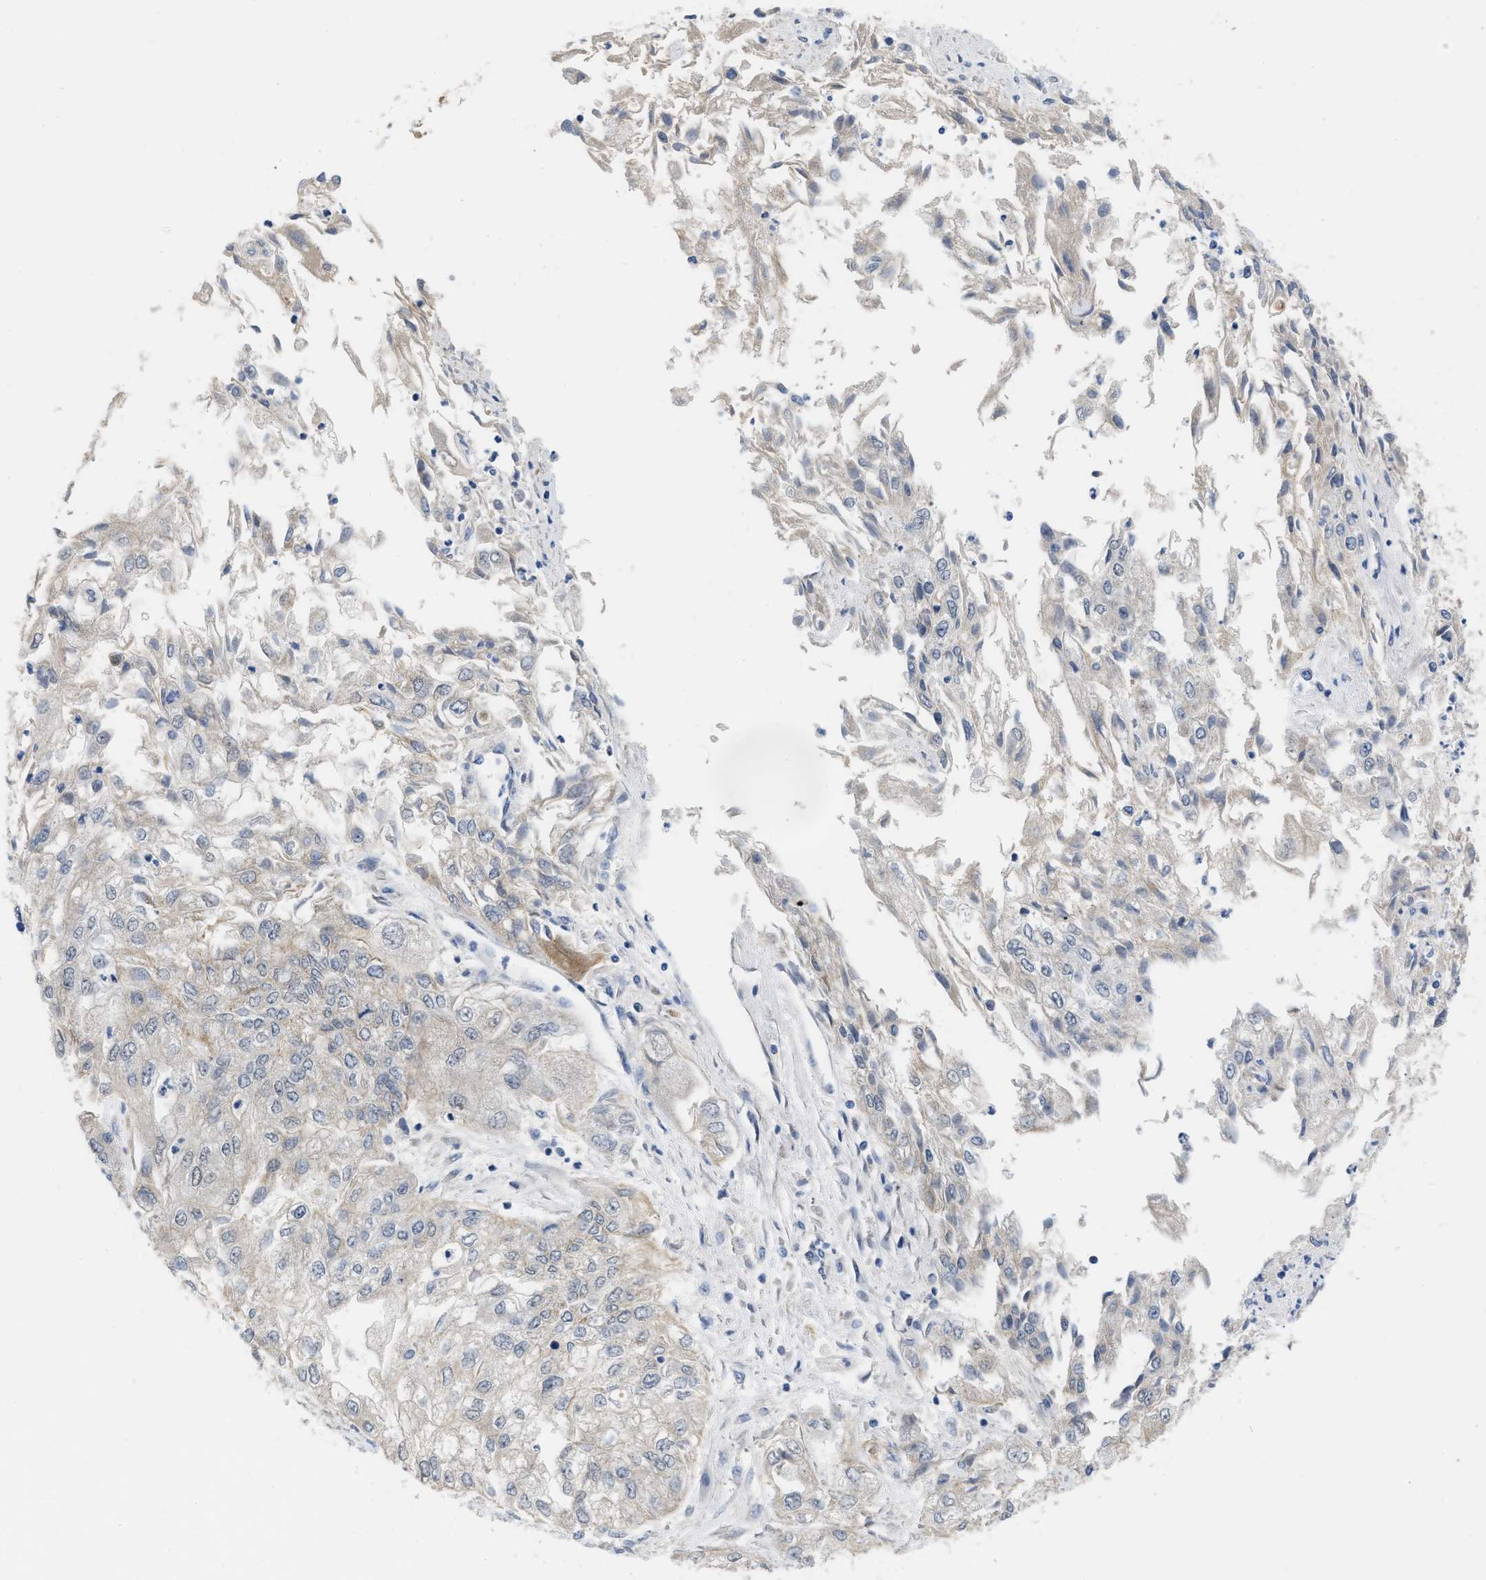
{"staining": {"intensity": "negative", "quantity": "none", "location": "none"}, "tissue": "endometrial cancer", "cell_type": "Tumor cells", "image_type": "cancer", "snomed": [{"axis": "morphology", "description": "Adenocarcinoma, NOS"}, {"axis": "topography", "description": "Endometrium"}], "caption": "Immunohistochemical staining of human endometrial cancer (adenocarcinoma) displays no significant expression in tumor cells.", "gene": "NAPEPLD", "patient": {"sex": "female", "age": 49}}